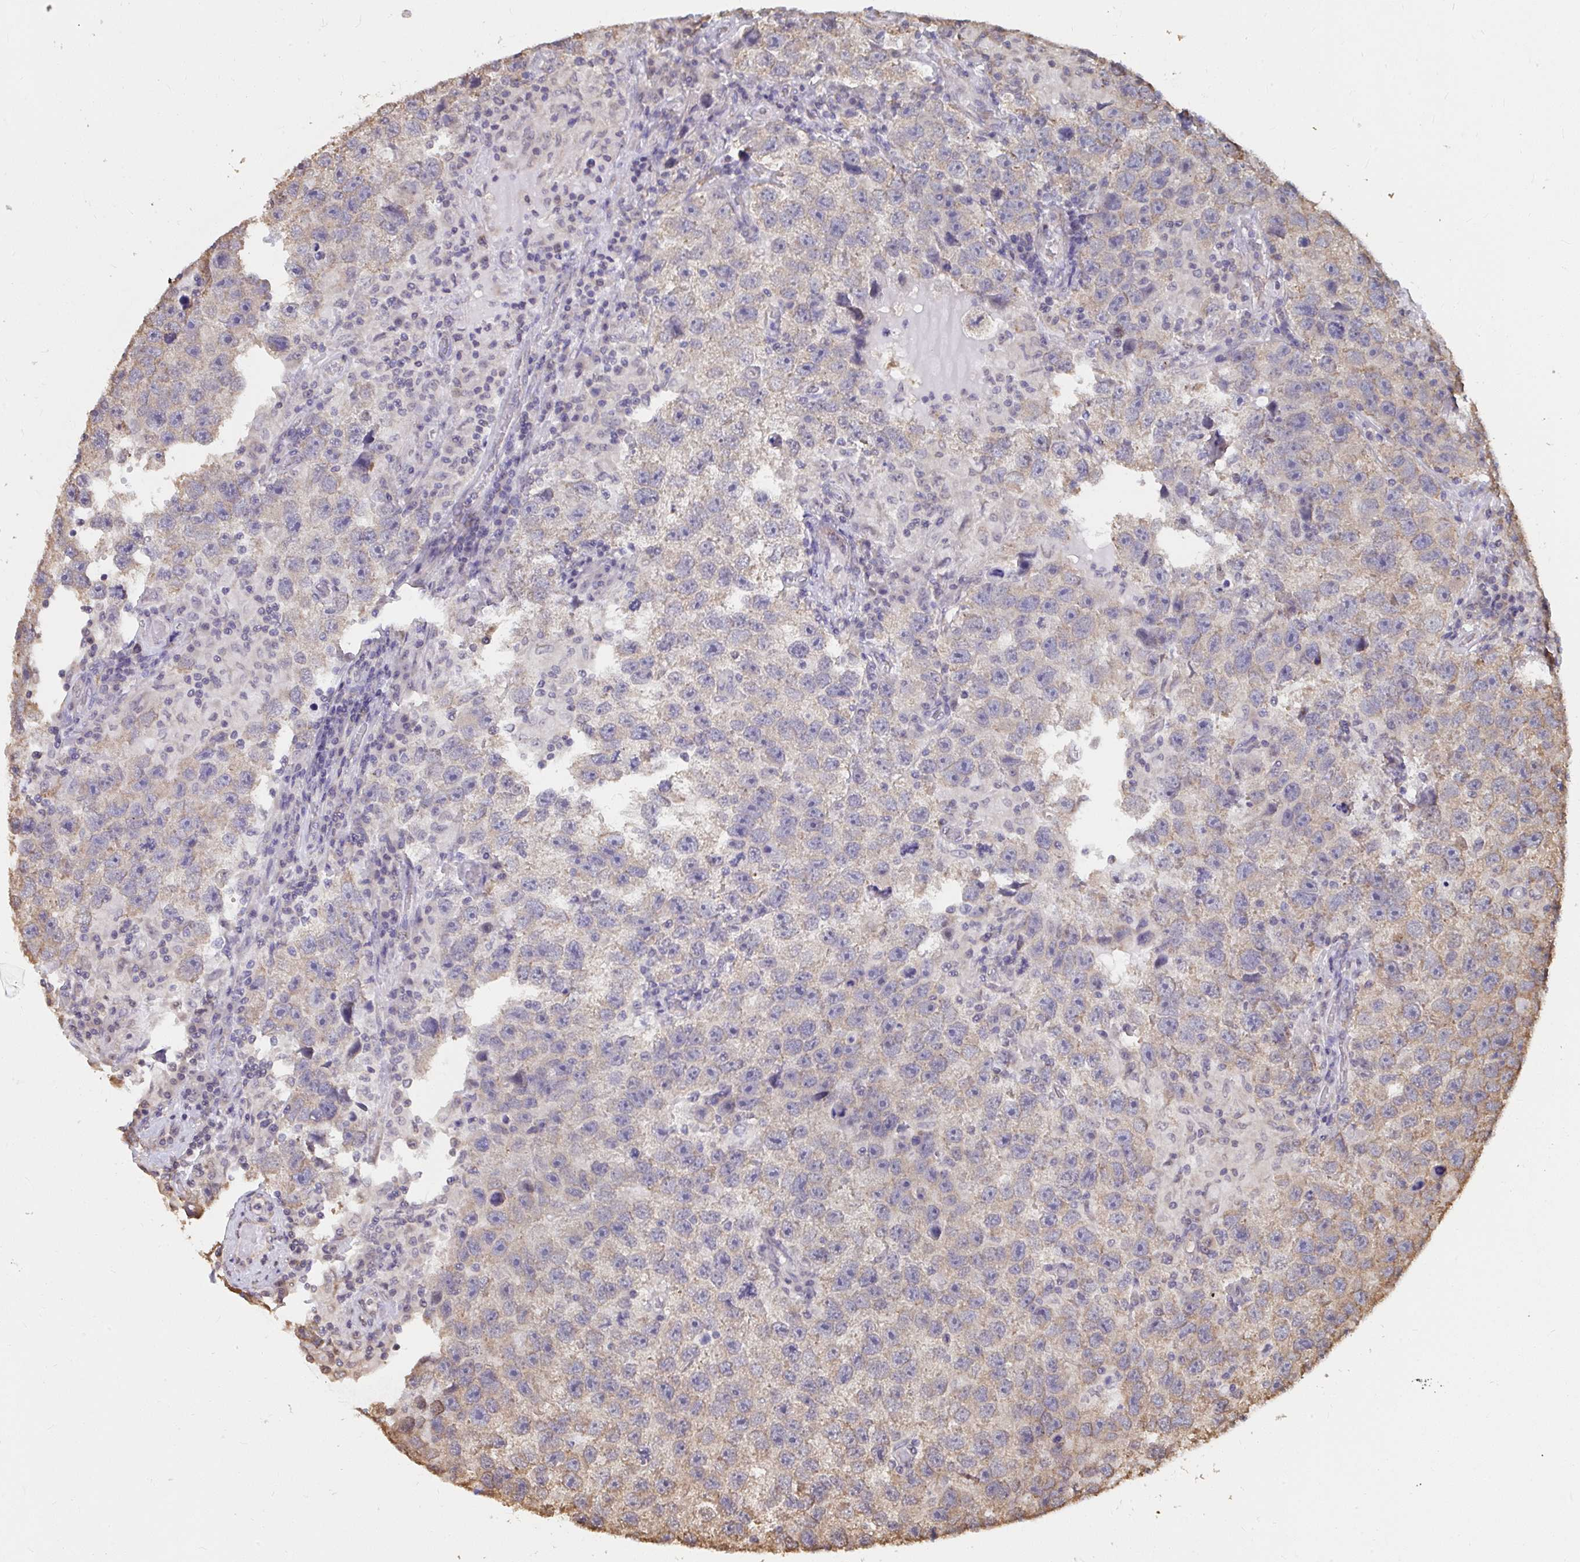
{"staining": {"intensity": "weak", "quantity": "<25%", "location": "cytoplasmic/membranous"}, "tissue": "testis cancer", "cell_type": "Tumor cells", "image_type": "cancer", "snomed": [{"axis": "morphology", "description": "Seminoma, NOS"}, {"axis": "topography", "description": "Testis"}], "caption": "High magnification brightfield microscopy of seminoma (testis) stained with DAB (brown) and counterstained with hematoxylin (blue): tumor cells show no significant staining.", "gene": "SYNCRIP", "patient": {"sex": "male", "age": 26}}